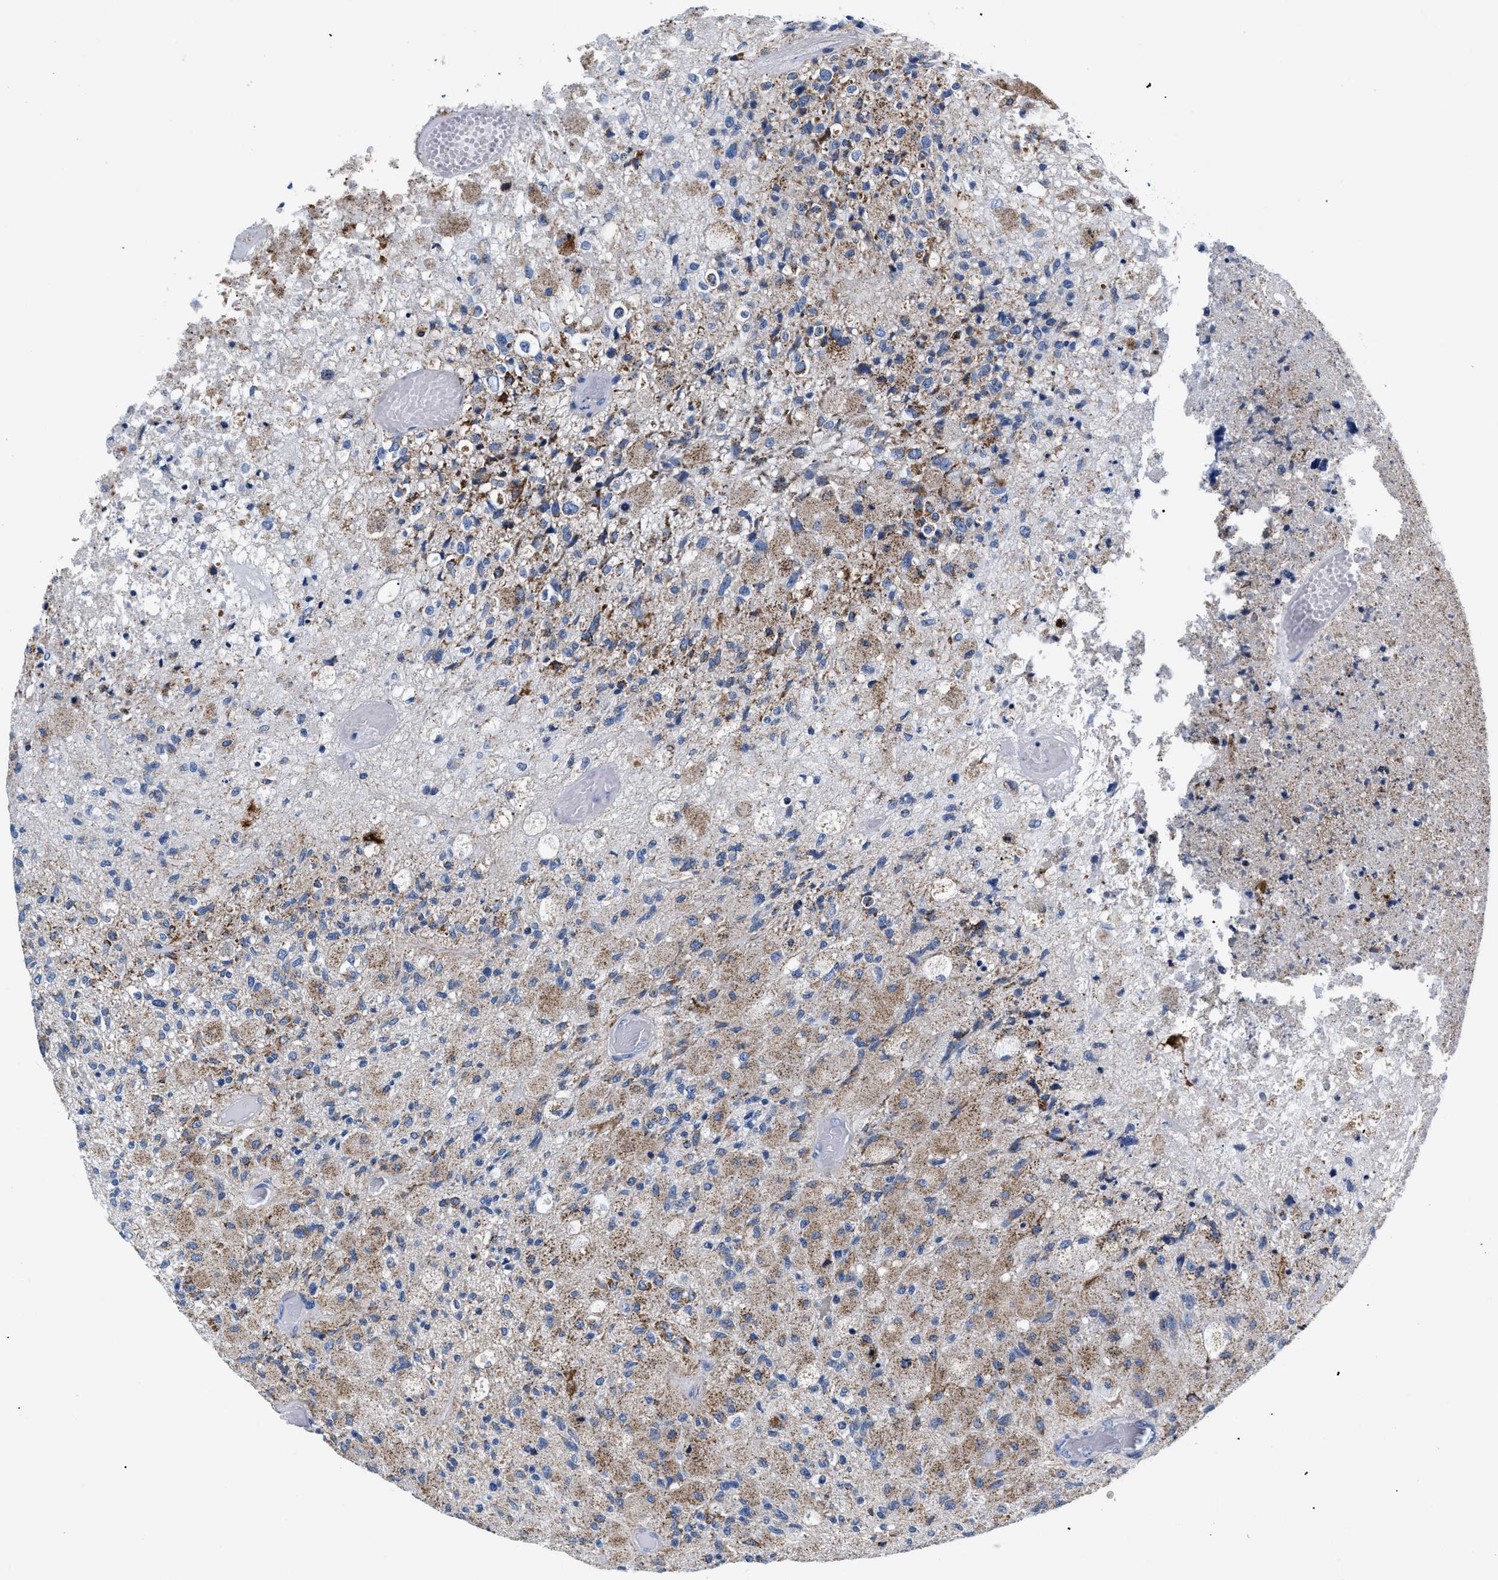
{"staining": {"intensity": "moderate", "quantity": "25%-75%", "location": "cytoplasmic/membranous"}, "tissue": "glioma", "cell_type": "Tumor cells", "image_type": "cancer", "snomed": [{"axis": "morphology", "description": "Normal tissue, NOS"}, {"axis": "morphology", "description": "Glioma, malignant, High grade"}, {"axis": "topography", "description": "Cerebral cortex"}], "caption": "High-power microscopy captured an IHC photomicrograph of malignant high-grade glioma, revealing moderate cytoplasmic/membranous staining in approximately 25%-75% of tumor cells.", "gene": "GPR149", "patient": {"sex": "male", "age": 77}}